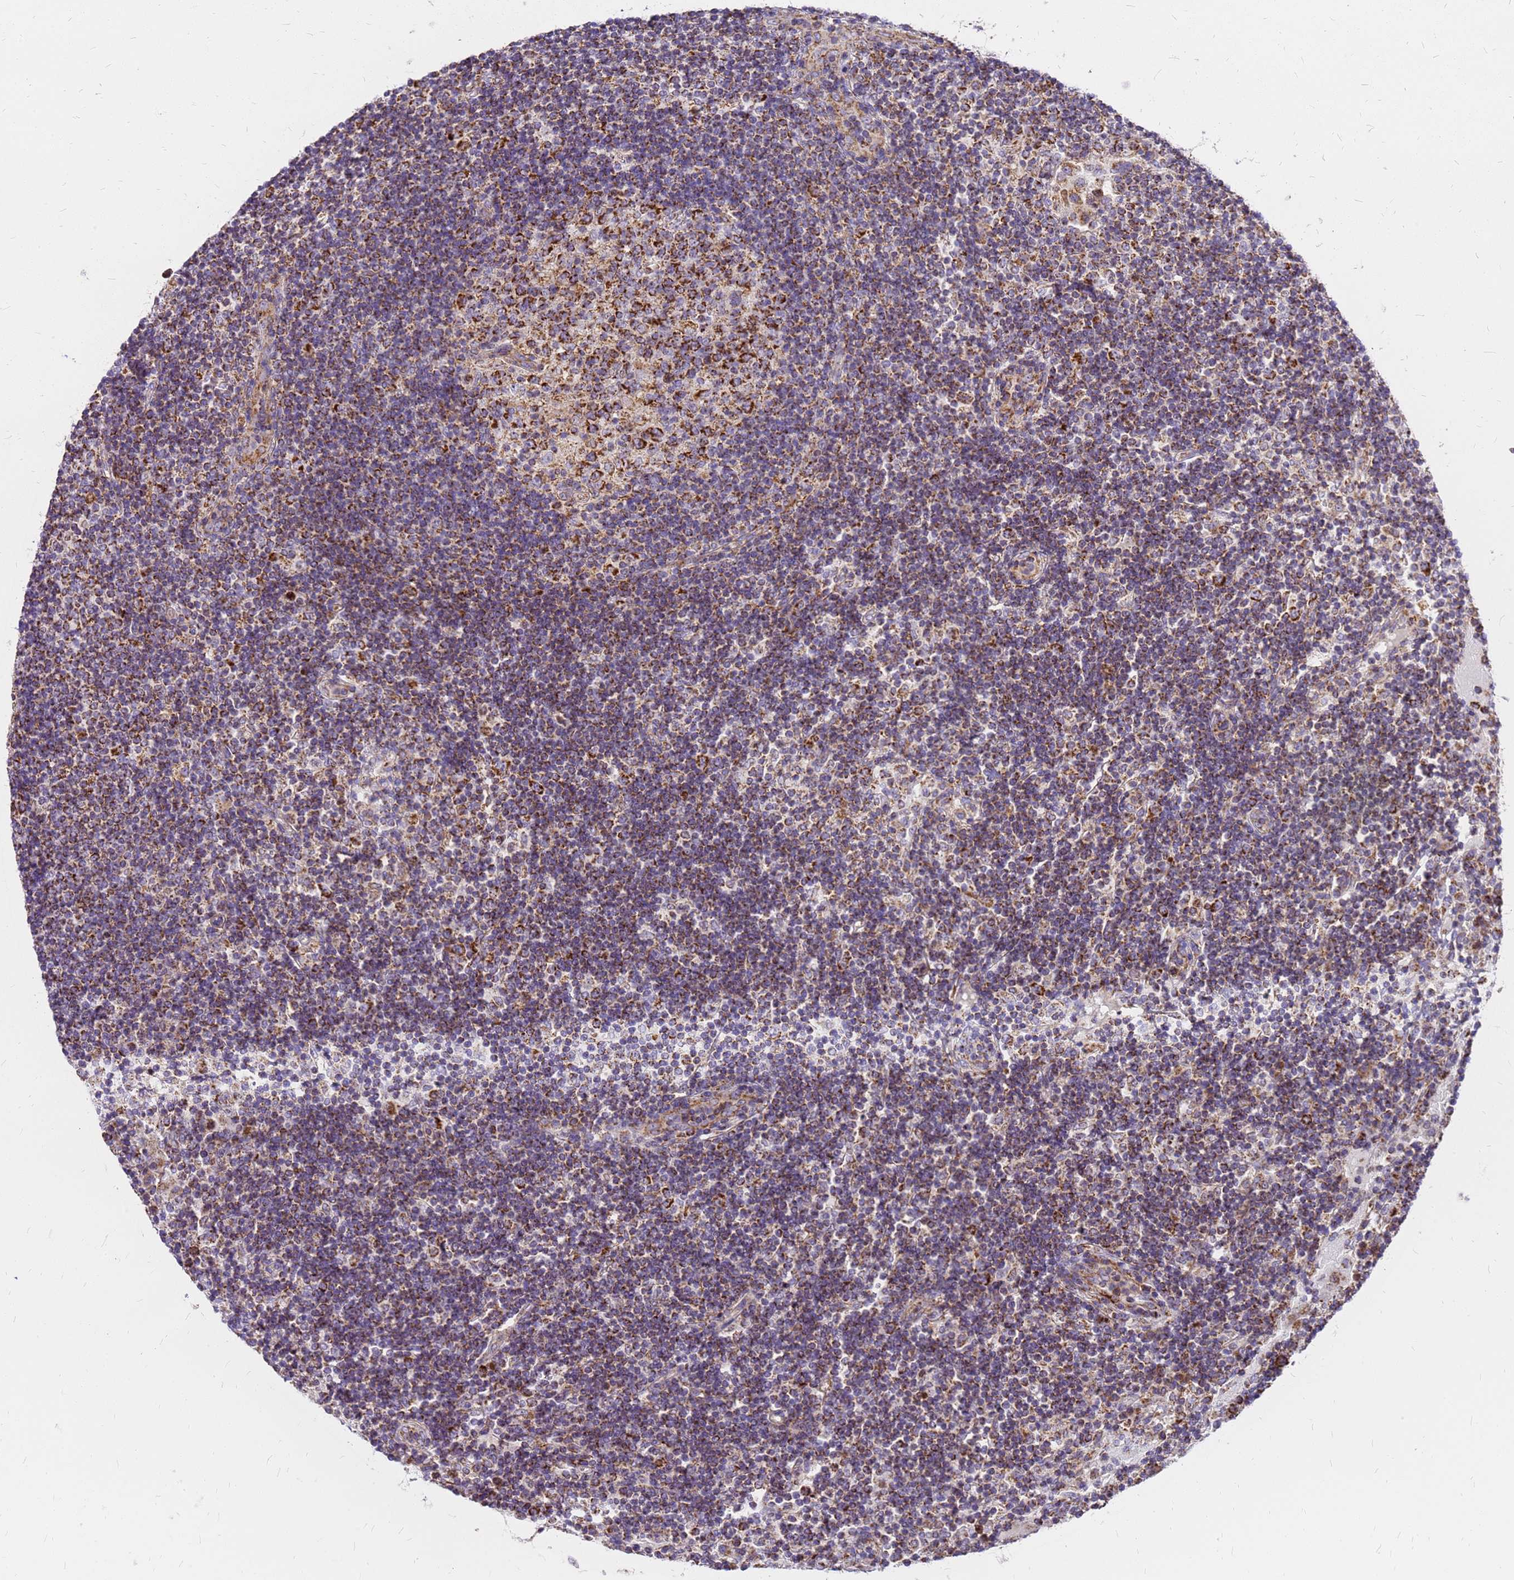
{"staining": {"intensity": "strong", "quantity": "25%-75%", "location": "cytoplasmic/membranous"}, "tissue": "lymph node", "cell_type": "Germinal center cells", "image_type": "normal", "snomed": [{"axis": "morphology", "description": "Normal tissue, NOS"}, {"axis": "topography", "description": "Lymph node"}], "caption": "This micrograph shows immunohistochemistry (IHC) staining of benign lymph node, with high strong cytoplasmic/membranous expression in about 25%-75% of germinal center cells.", "gene": "MRPS26", "patient": {"sex": "female", "age": 53}}